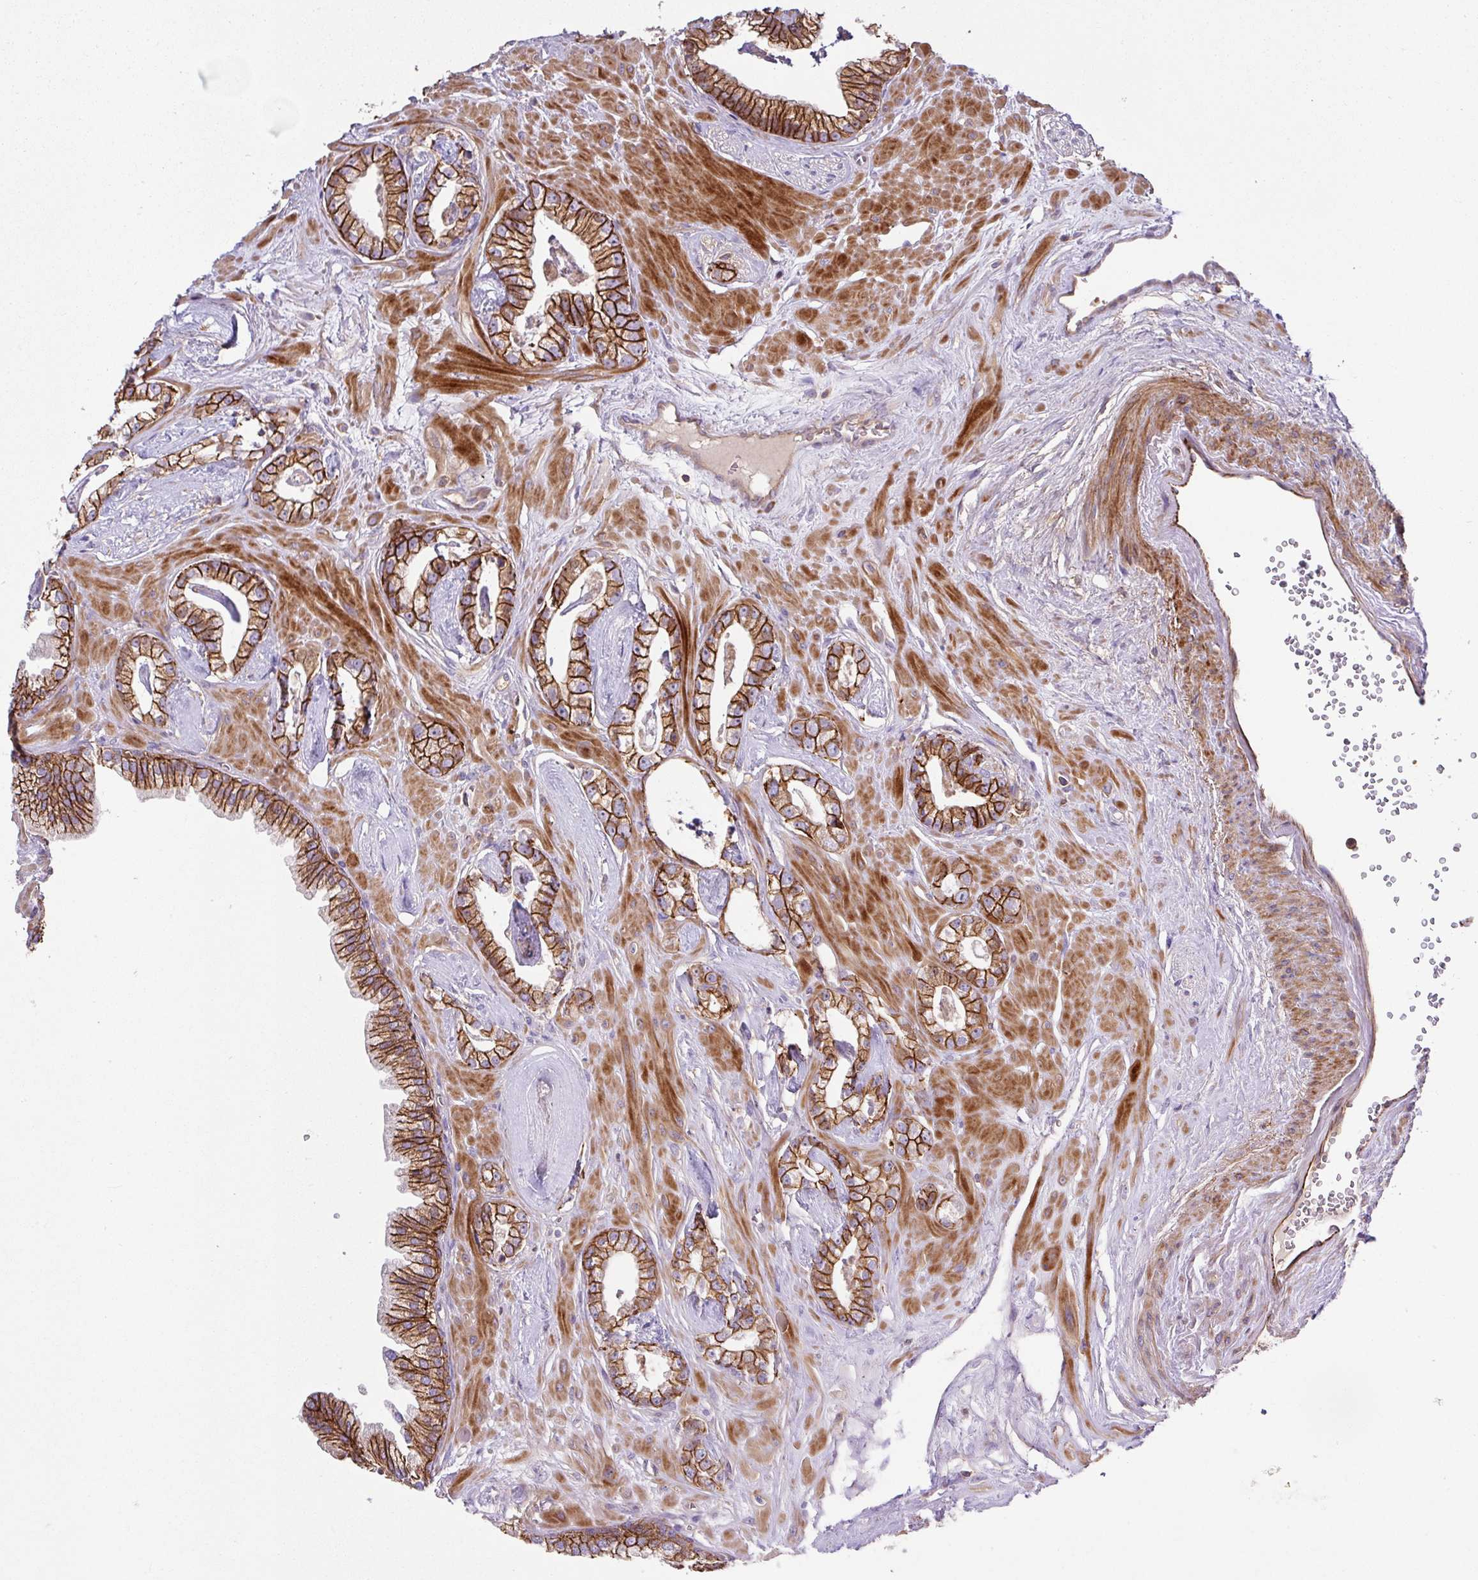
{"staining": {"intensity": "strong", "quantity": "25%-75%", "location": "cytoplasmic/membranous"}, "tissue": "prostate cancer", "cell_type": "Tumor cells", "image_type": "cancer", "snomed": [{"axis": "morphology", "description": "Adenocarcinoma, Low grade"}, {"axis": "topography", "description": "Prostate"}], "caption": "Adenocarcinoma (low-grade) (prostate) stained for a protein displays strong cytoplasmic/membranous positivity in tumor cells.", "gene": "RIC1", "patient": {"sex": "male", "age": 60}}